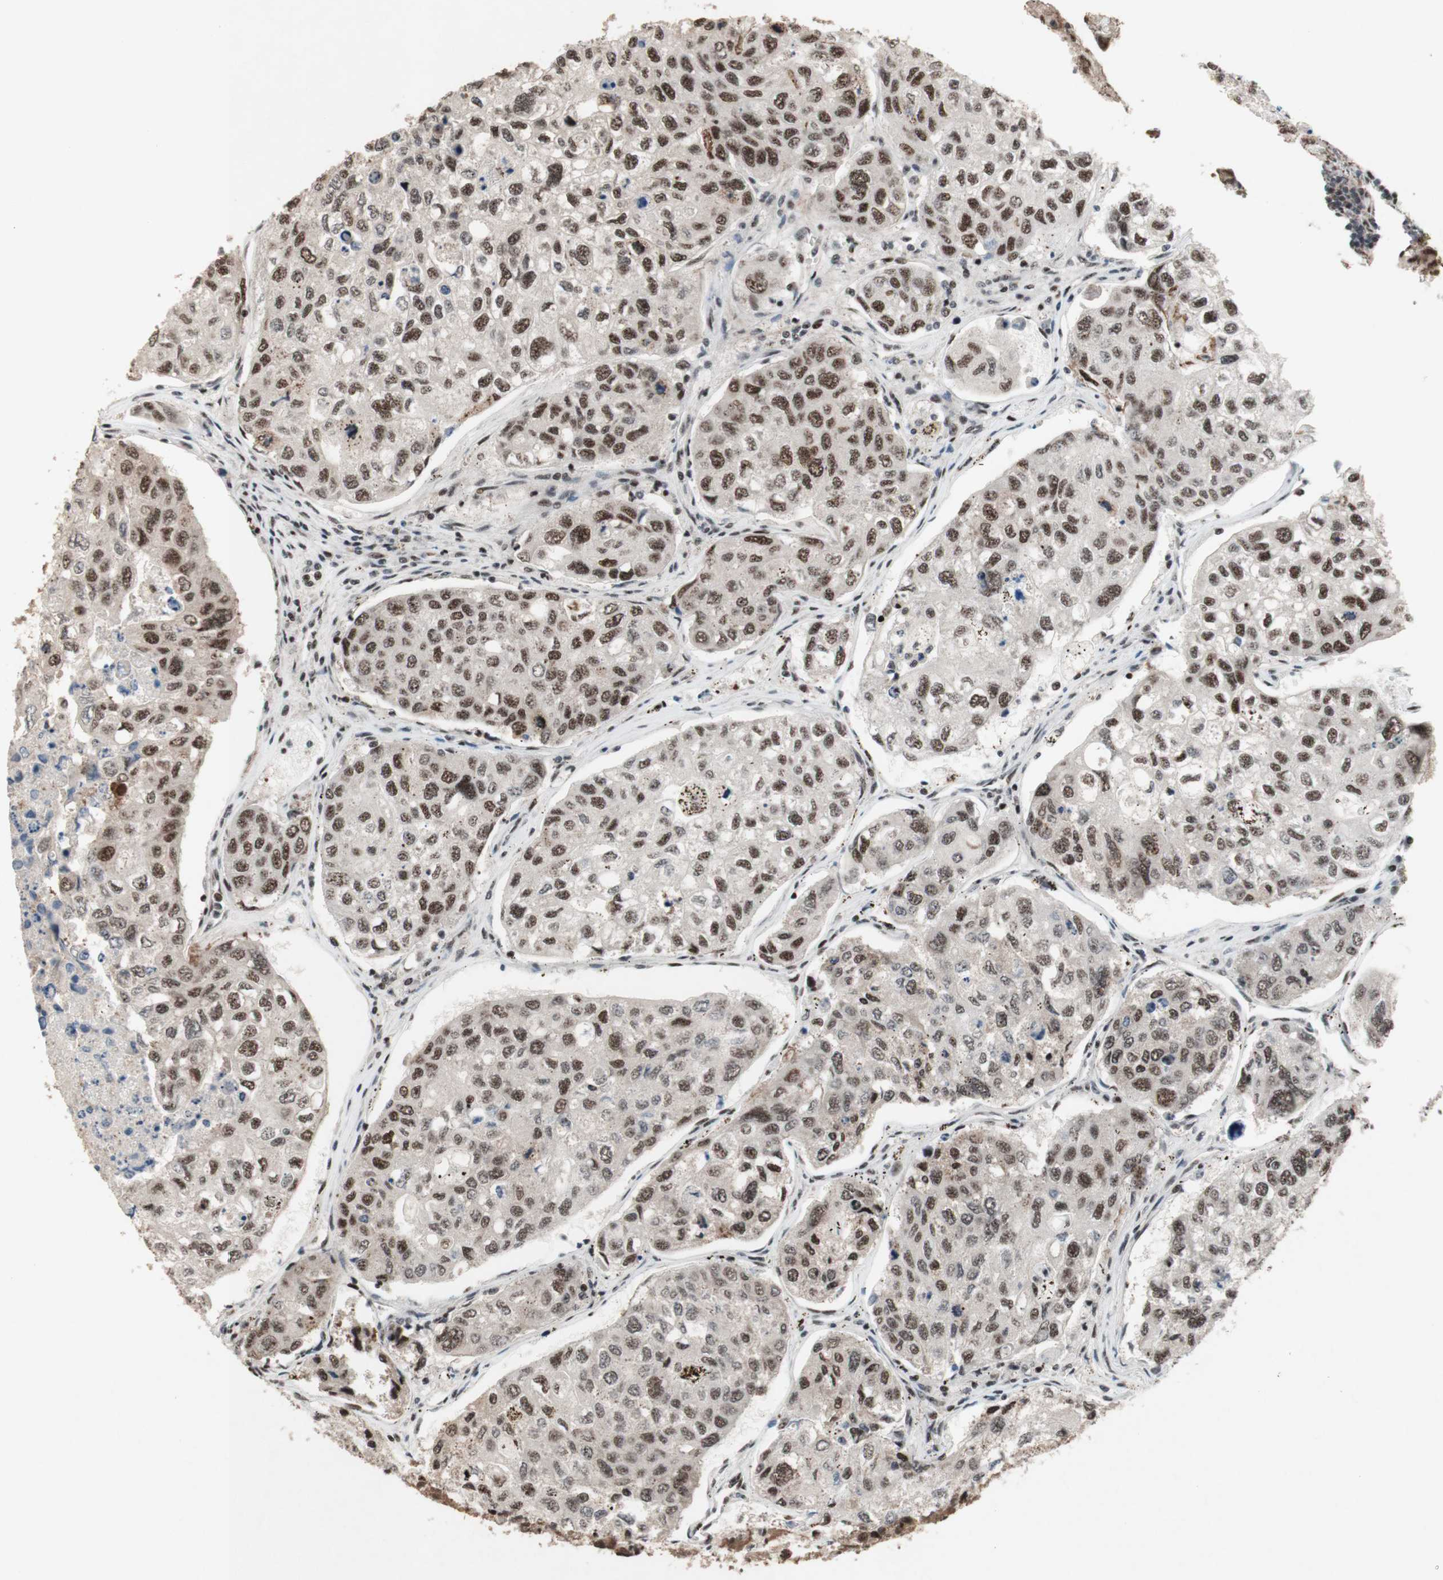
{"staining": {"intensity": "moderate", "quantity": ">75%", "location": "nuclear"}, "tissue": "urothelial cancer", "cell_type": "Tumor cells", "image_type": "cancer", "snomed": [{"axis": "morphology", "description": "Urothelial carcinoma, High grade"}, {"axis": "topography", "description": "Lymph node"}, {"axis": "topography", "description": "Urinary bladder"}], "caption": "Tumor cells show medium levels of moderate nuclear expression in approximately >75% of cells in human urothelial carcinoma (high-grade).", "gene": "TLE1", "patient": {"sex": "male", "age": 51}}